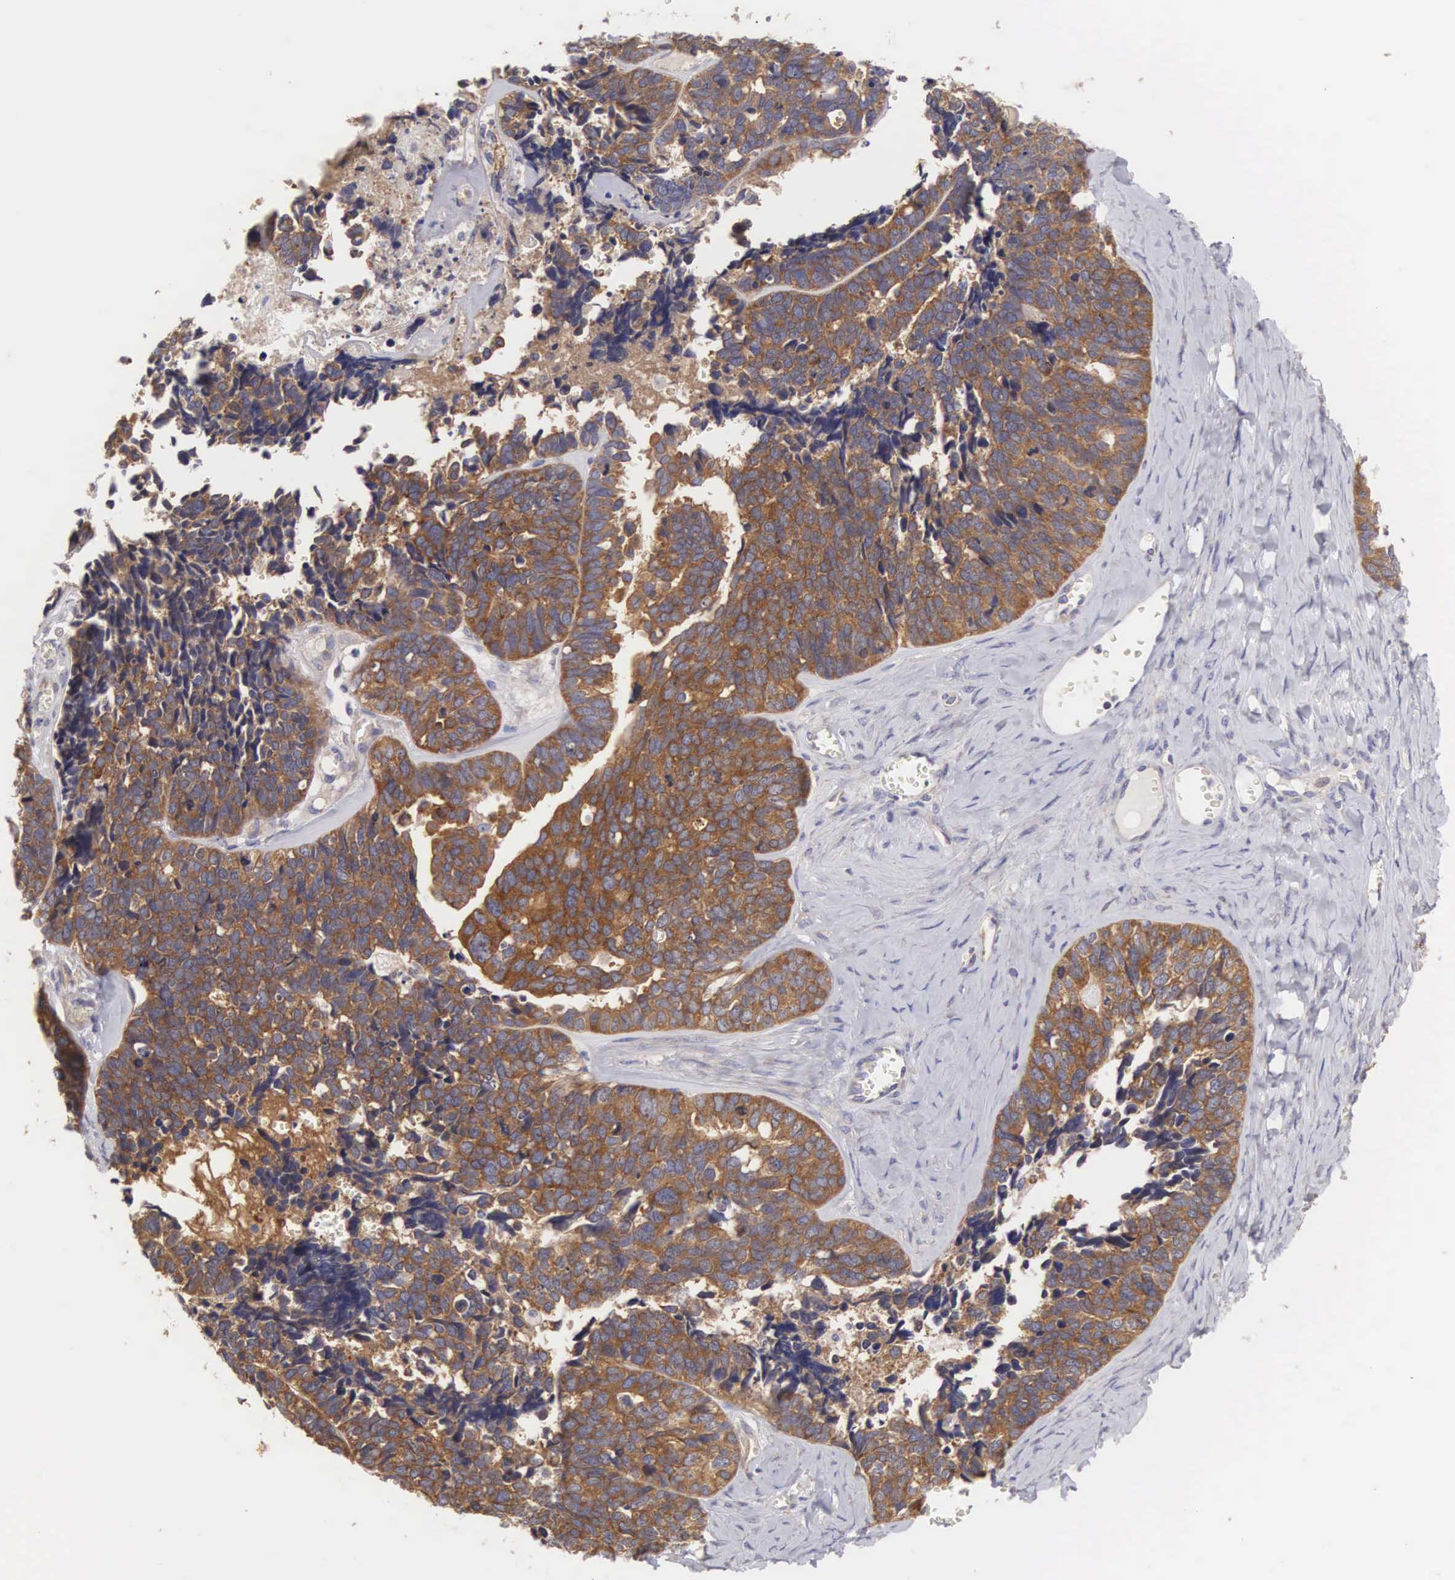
{"staining": {"intensity": "strong", "quantity": ">75%", "location": "cytoplasmic/membranous"}, "tissue": "ovarian cancer", "cell_type": "Tumor cells", "image_type": "cancer", "snomed": [{"axis": "morphology", "description": "Cystadenocarcinoma, serous, NOS"}, {"axis": "topography", "description": "Ovary"}], "caption": "Serous cystadenocarcinoma (ovarian) was stained to show a protein in brown. There is high levels of strong cytoplasmic/membranous staining in approximately >75% of tumor cells. The staining is performed using DAB brown chromogen to label protein expression. The nuclei are counter-stained blue using hematoxylin.", "gene": "TXLNG", "patient": {"sex": "female", "age": 77}}